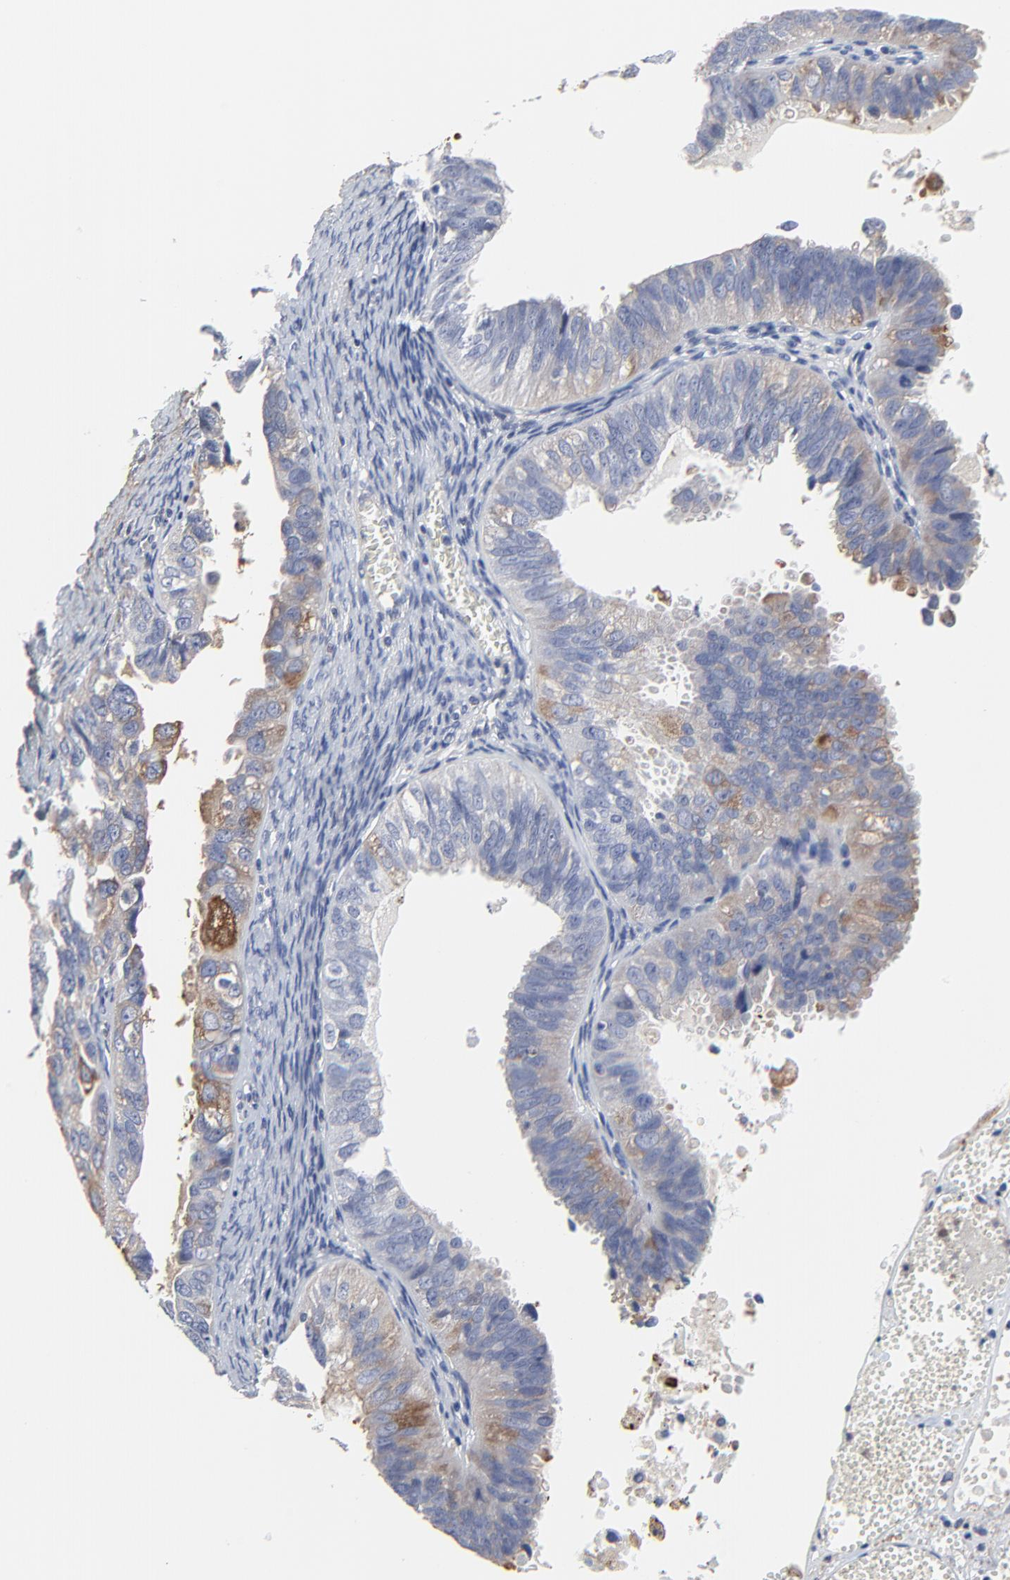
{"staining": {"intensity": "moderate", "quantity": "25%-75%", "location": "cytoplasmic/membranous"}, "tissue": "ovarian cancer", "cell_type": "Tumor cells", "image_type": "cancer", "snomed": [{"axis": "morphology", "description": "Carcinoma, endometroid"}, {"axis": "topography", "description": "Ovary"}], "caption": "This is an image of IHC staining of endometroid carcinoma (ovarian), which shows moderate expression in the cytoplasmic/membranous of tumor cells.", "gene": "NXF3", "patient": {"sex": "female", "age": 85}}